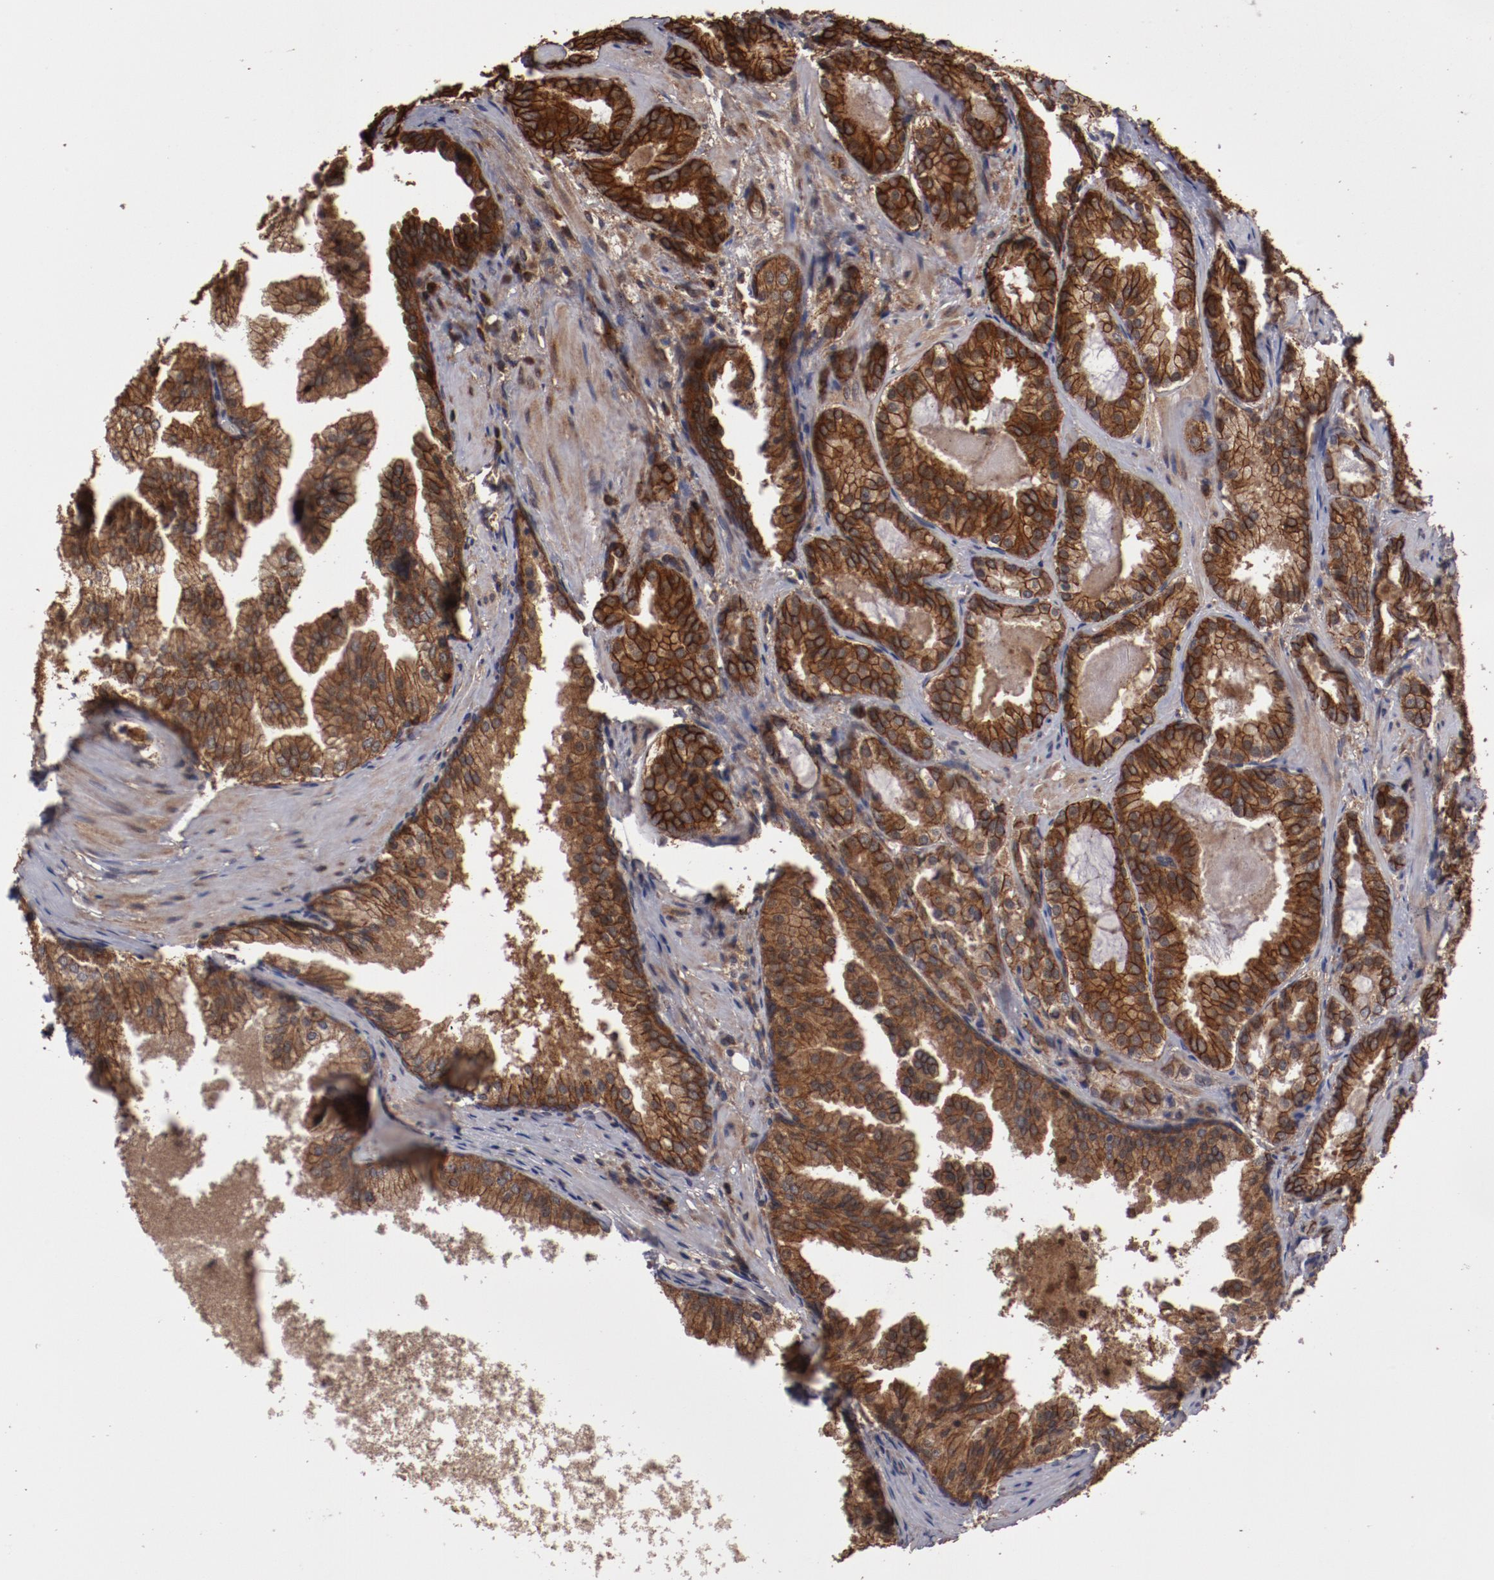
{"staining": {"intensity": "moderate", "quantity": ">75%", "location": "cytoplasmic/membranous"}, "tissue": "prostate cancer", "cell_type": "Tumor cells", "image_type": "cancer", "snomed": [{"axis": "morphology", "description": "Adenocarcinoma, Medium grade"}, {"axis": "topography", "description": "Prostate"}], "caption": "This image exhibits immunohistochemistry (IHC) staining of human prostate cancer, with medium moderate cytoplasmic/membranous positivity in about >75% of tumor cells.", "gene": "RPS6KA6", "patient": {"sex": "male", "age": 64}}